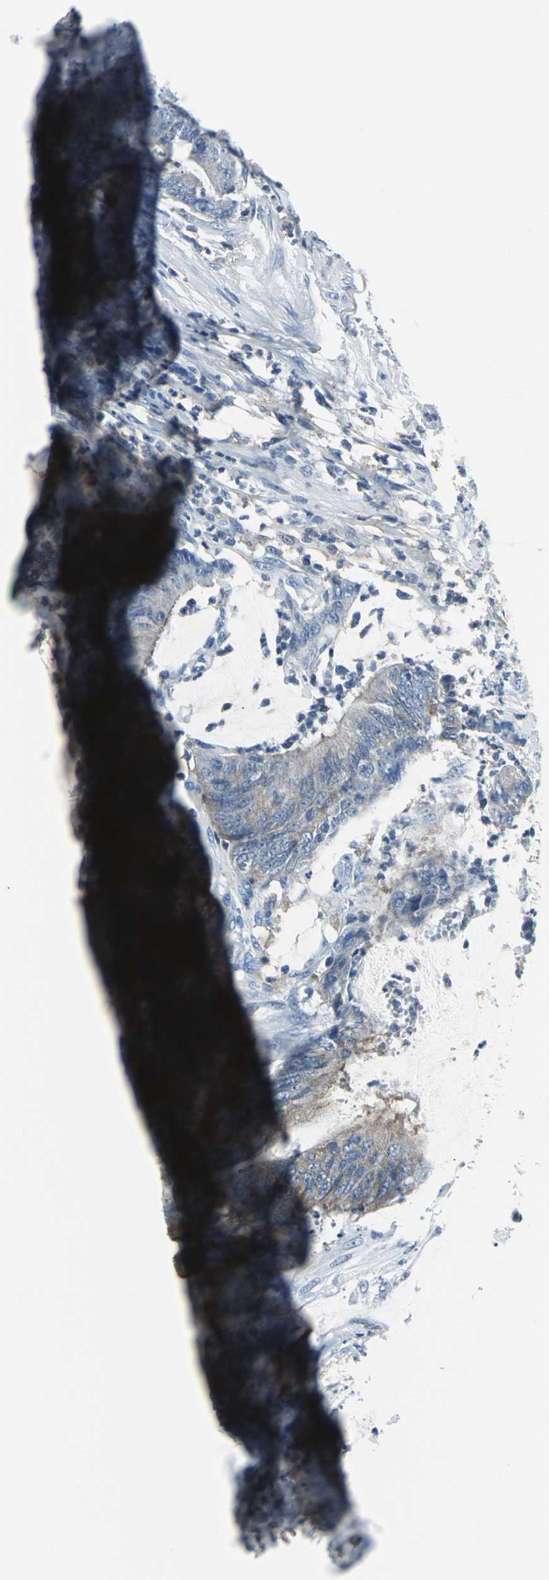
{"staining": {"intensity": "moderate", "quantity": ">75%", "location": "cytoplasmic/membranous"}, "tissue": "colorectal cancer", "cell_type": "Tumor cells", "image_type": "cancer", "snomed": [{"axis": "morphology", "description": "Adenocarcinoma, NOS"}, {"axis": "topography", "description": "Rectum"}], "caption": "Colorectal cancer (adenocarcinoma) stained with immunohistochemistry reveals moderate cytoplasmic/membranous staining in about >75% of tumor cells.", "gene": "IQGAP2", "patient": {"sex": "female", "age": 66}}